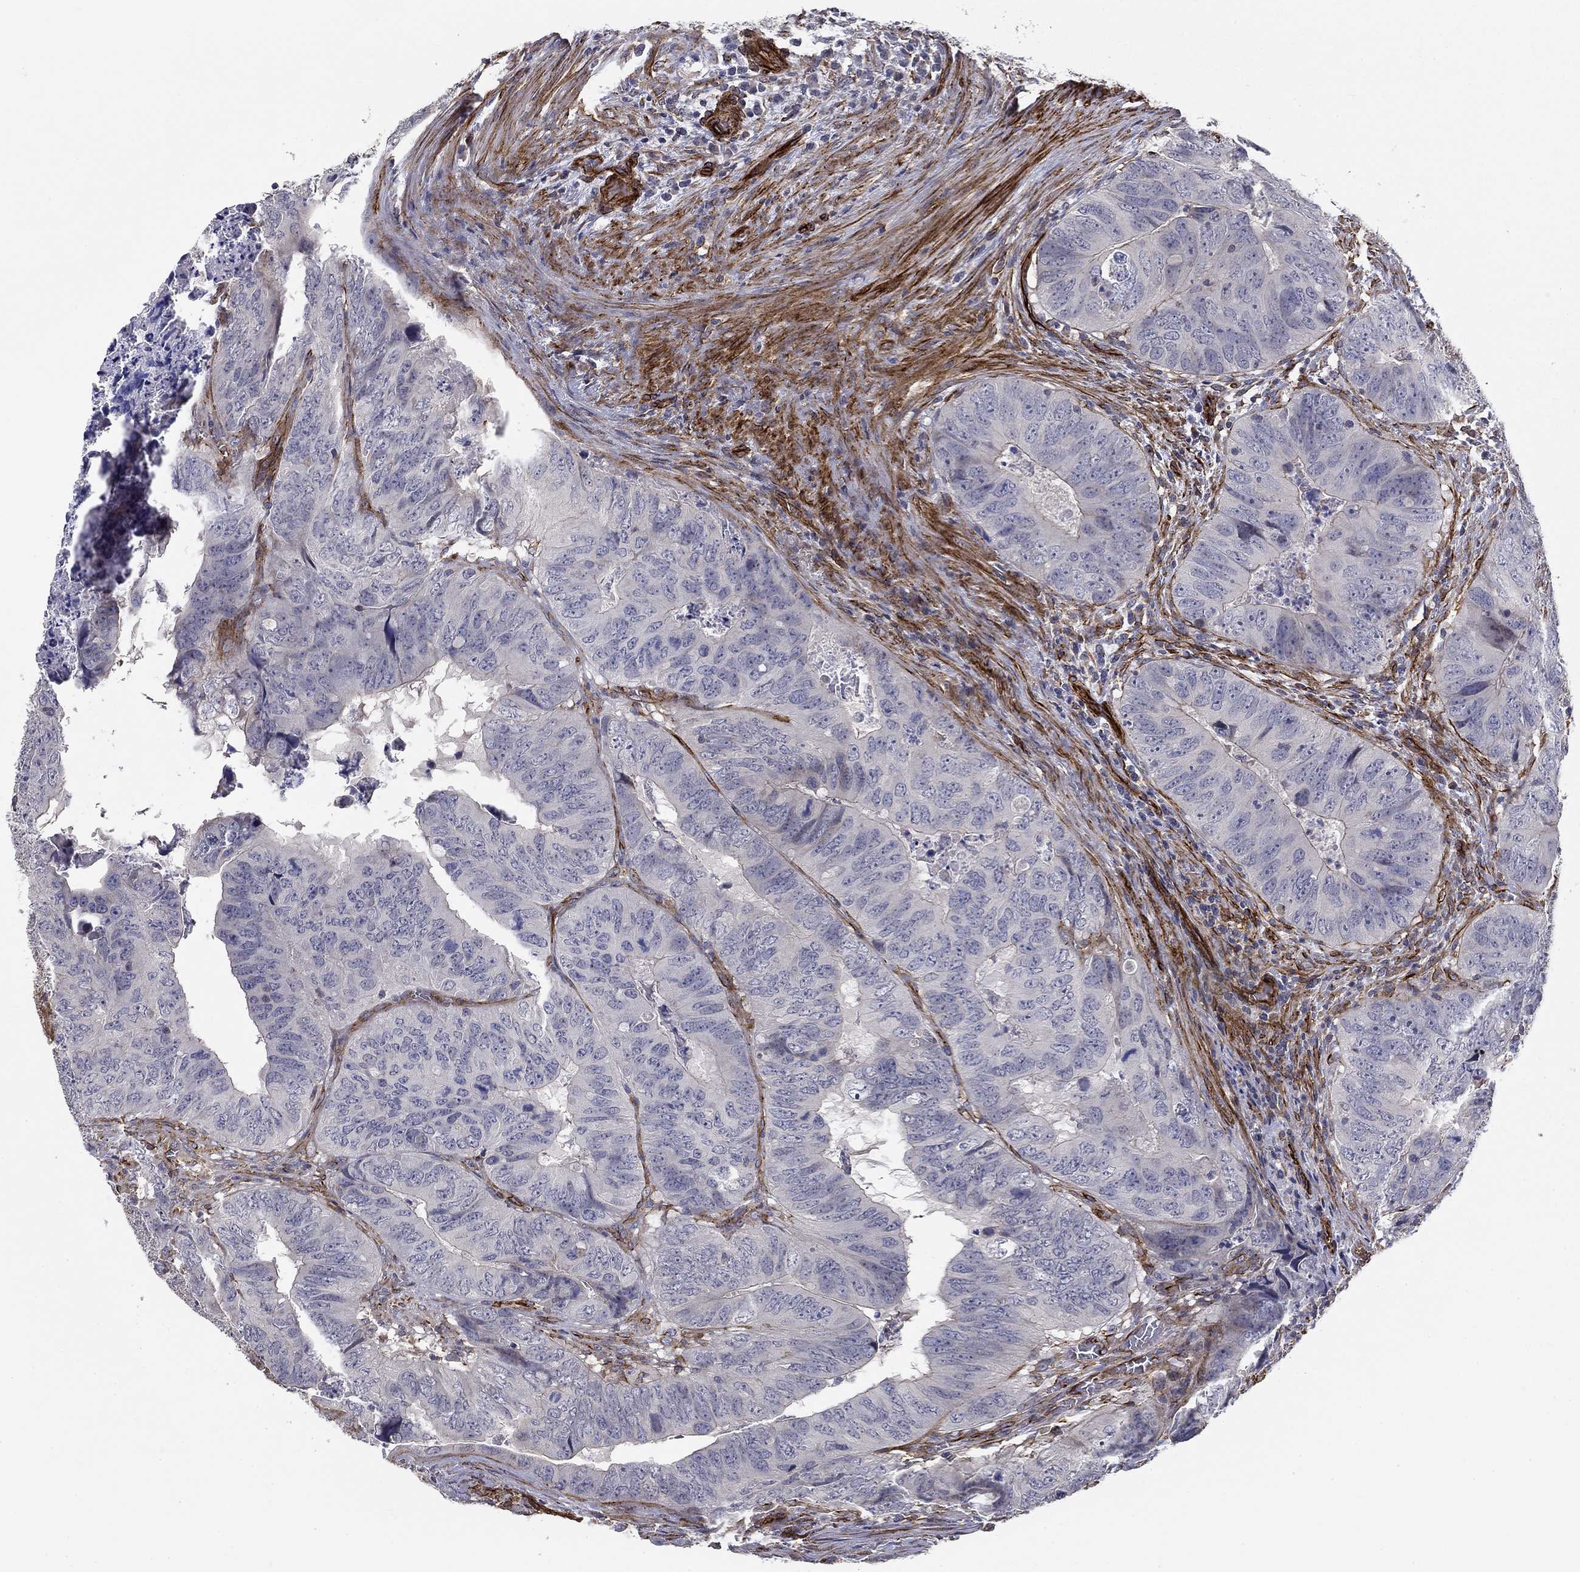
{"staining": {"intensity": "negative", "quantity": "none", "location": "none"}, "tissue": "colorectal cancer", "cell_type": "Tumor cells", "image_type": "cancer", "snomed": [{"axis": "morphology", "description": "Adenocarcinoma, NOS"}, {"axis": "topography", "description": "Colon"}], "caption": "Human colorectal adenocarcinoma stained for a protein using IHC exhibits no staining in tumor cells.", "gene": "SYNC", "patient": {"sex": "male", "age": 79}}